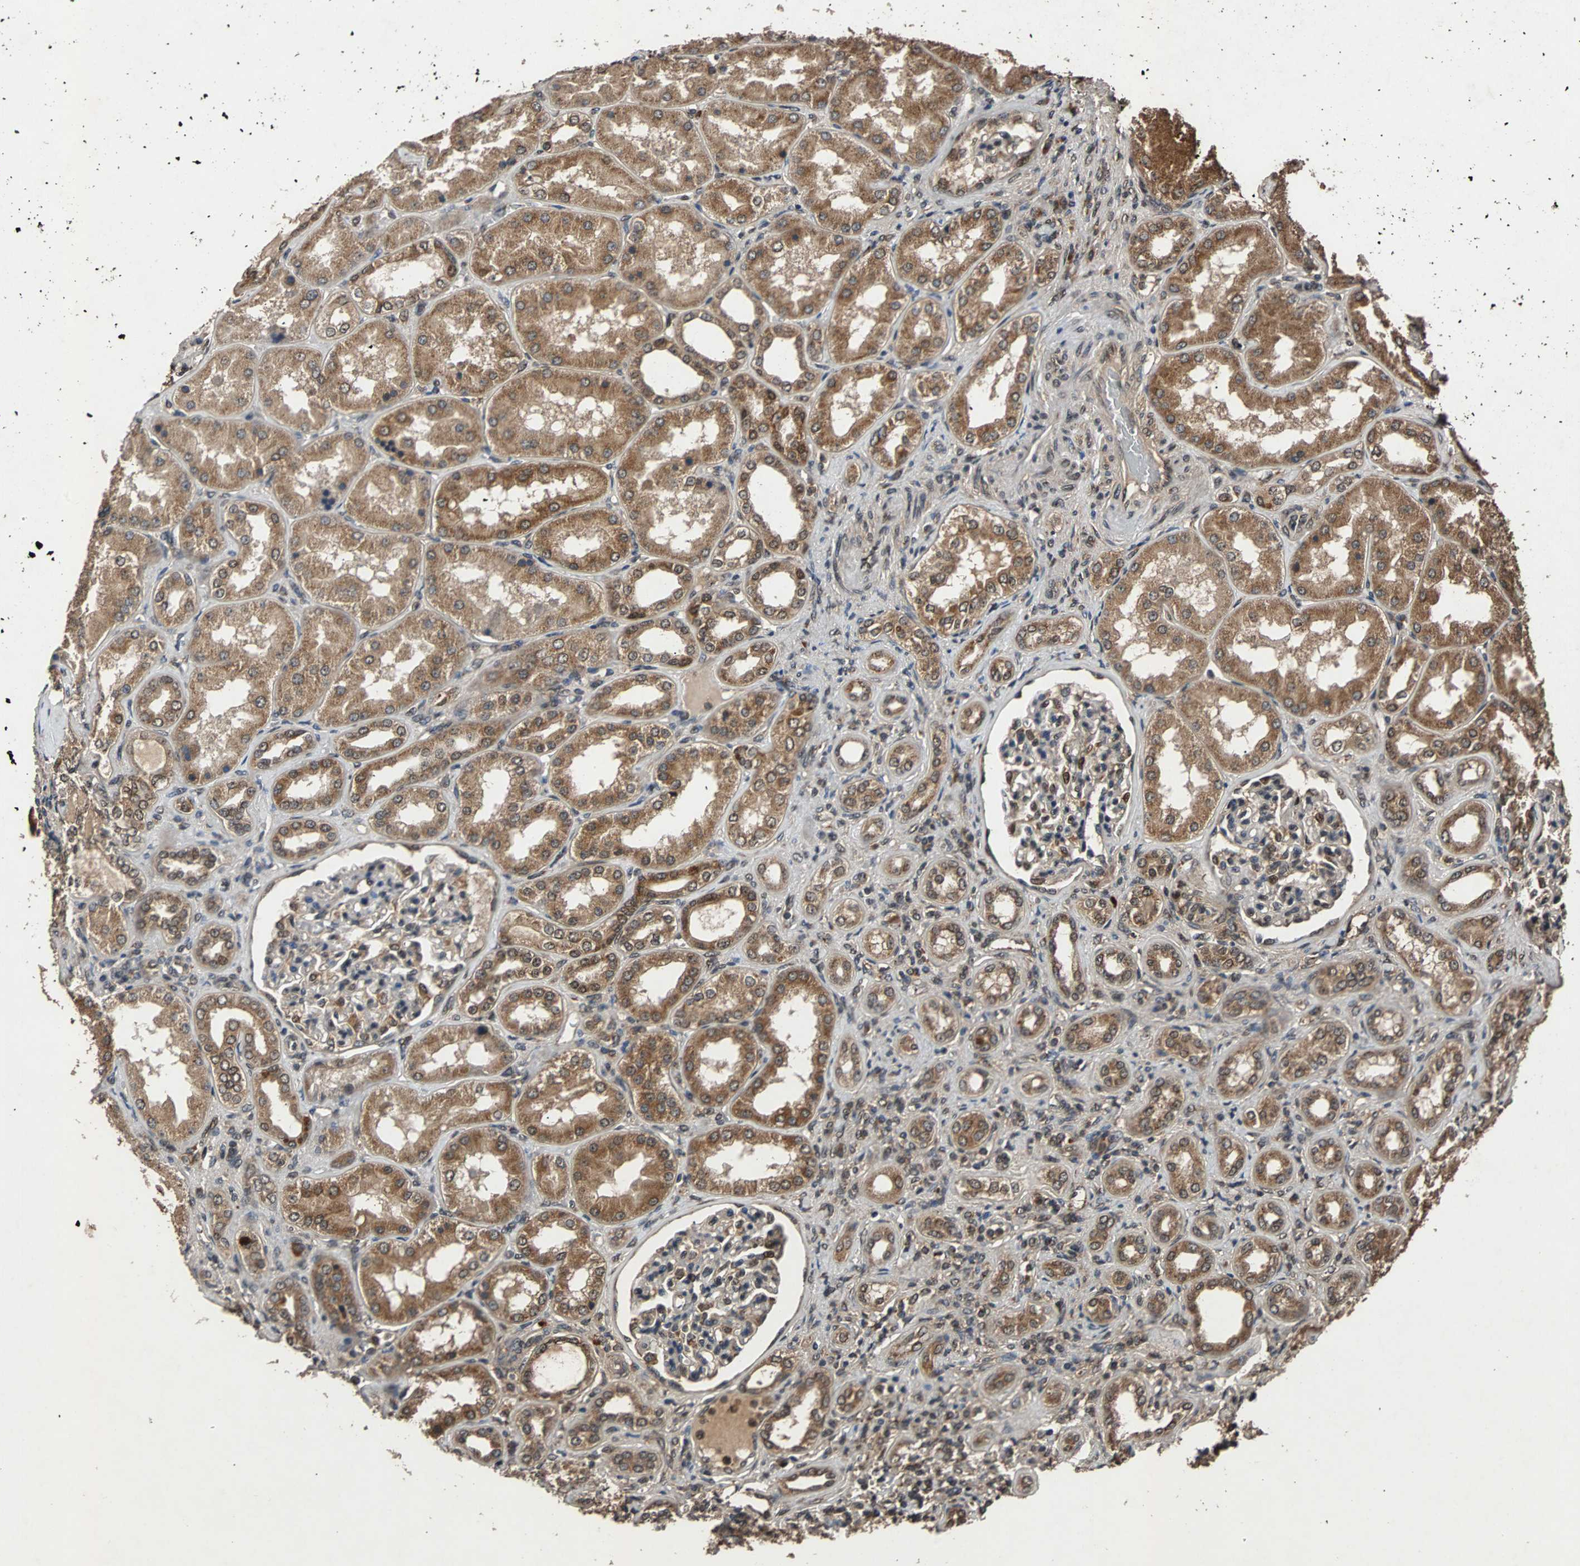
{"staining": {"intensity": "moderate", "quantity": "<25%", "location": "cytoplasmic/membranous,nuclear"}, "tissue": "kidney", "cell_type": "Cells in glomeruli", "image_type": "normal", "snomed": [{"axis": "morphology", "description": "Normal tissue, NOS"}, {"axis": "topography", "description": "Kidney"}], "caption": "The photomicrograph displays immunohistochemical staining of benign kidney. There is moderate cytoplasmic/membranous,nuclear positivity is seen in about <25% of cells in glomeruli.", "gene": "USP31", "patient": {"sex": "female", "age": 56}}